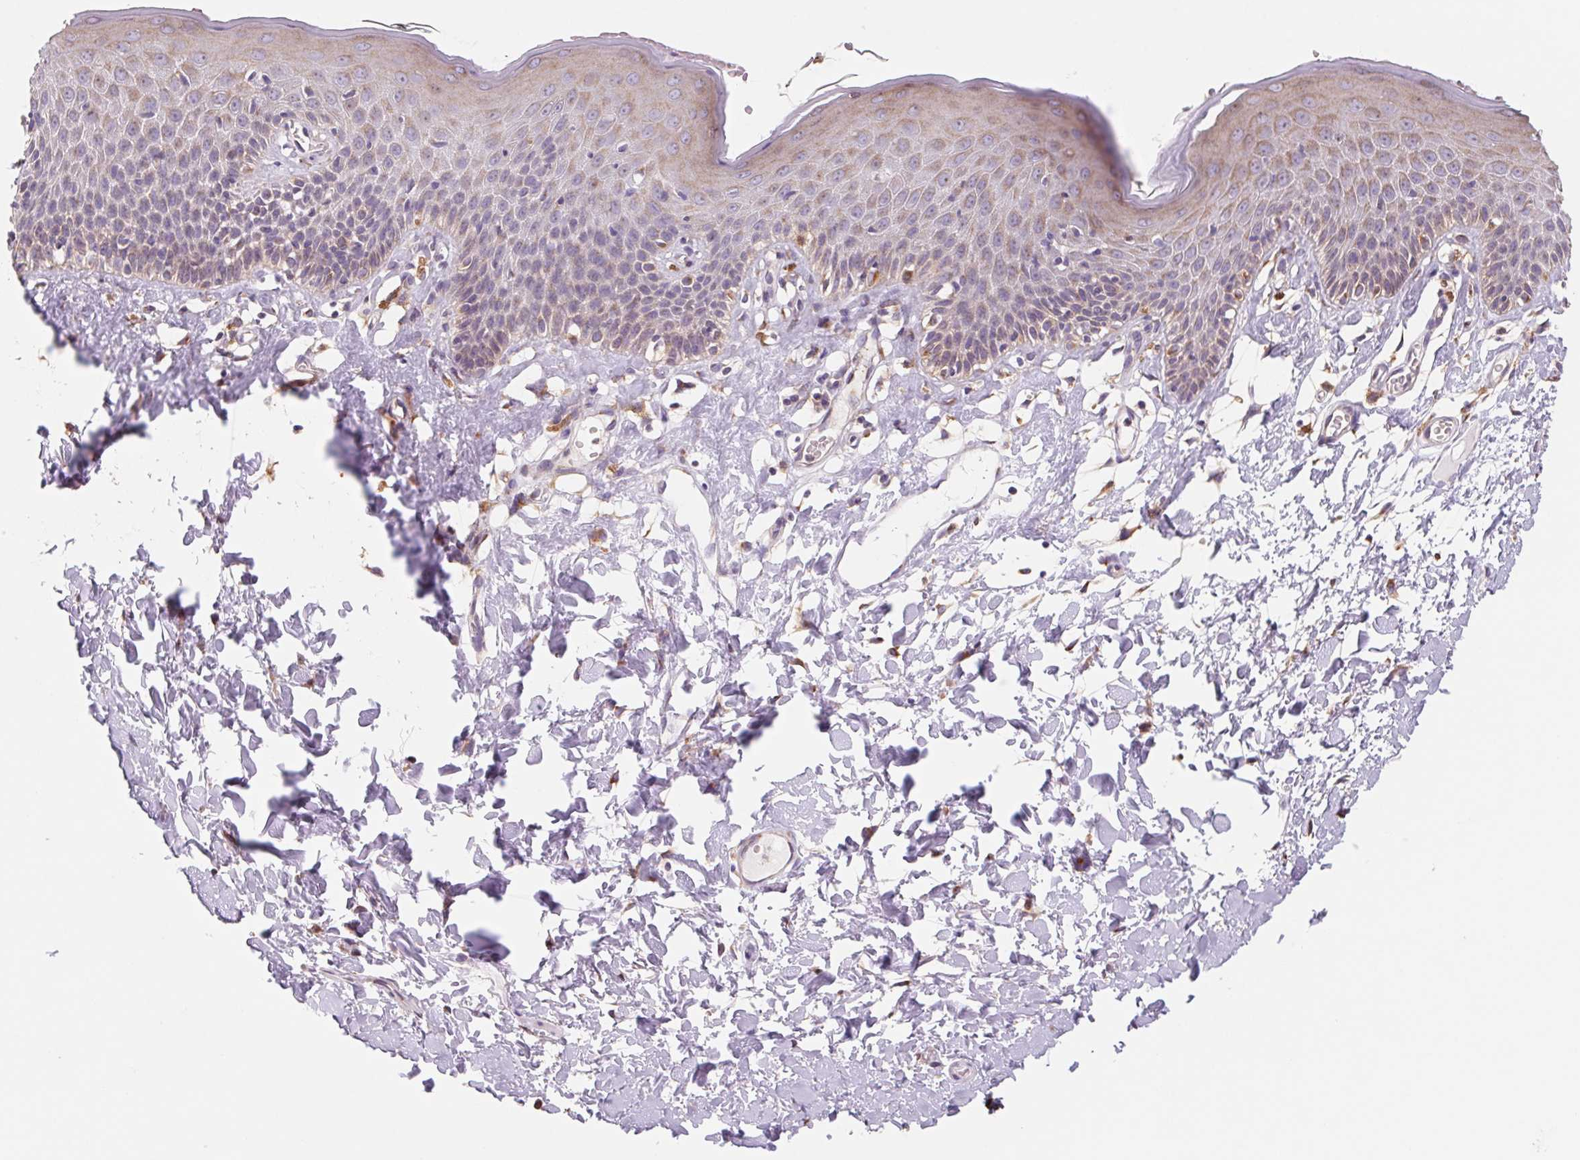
{"staining": {"intensity": "moderate", "quantity": "<25%", "location": "cytoplasmic/membranous"}, "tissue": "skin", "cell_type": "Epidermal cells", "image_type": "normal", "snomed": [{"axis": "morphology", "description": "Normal tissue, NOS"}, {"axis": "topography", "description": "Vulva"}], "caption": "An image of skin stained for a protein exhibits moderate cytoplasmic/membranous brown staining in epidermal cells.", "gene": "RAB1A", "patient": {"sex": "female", "age": 68}}